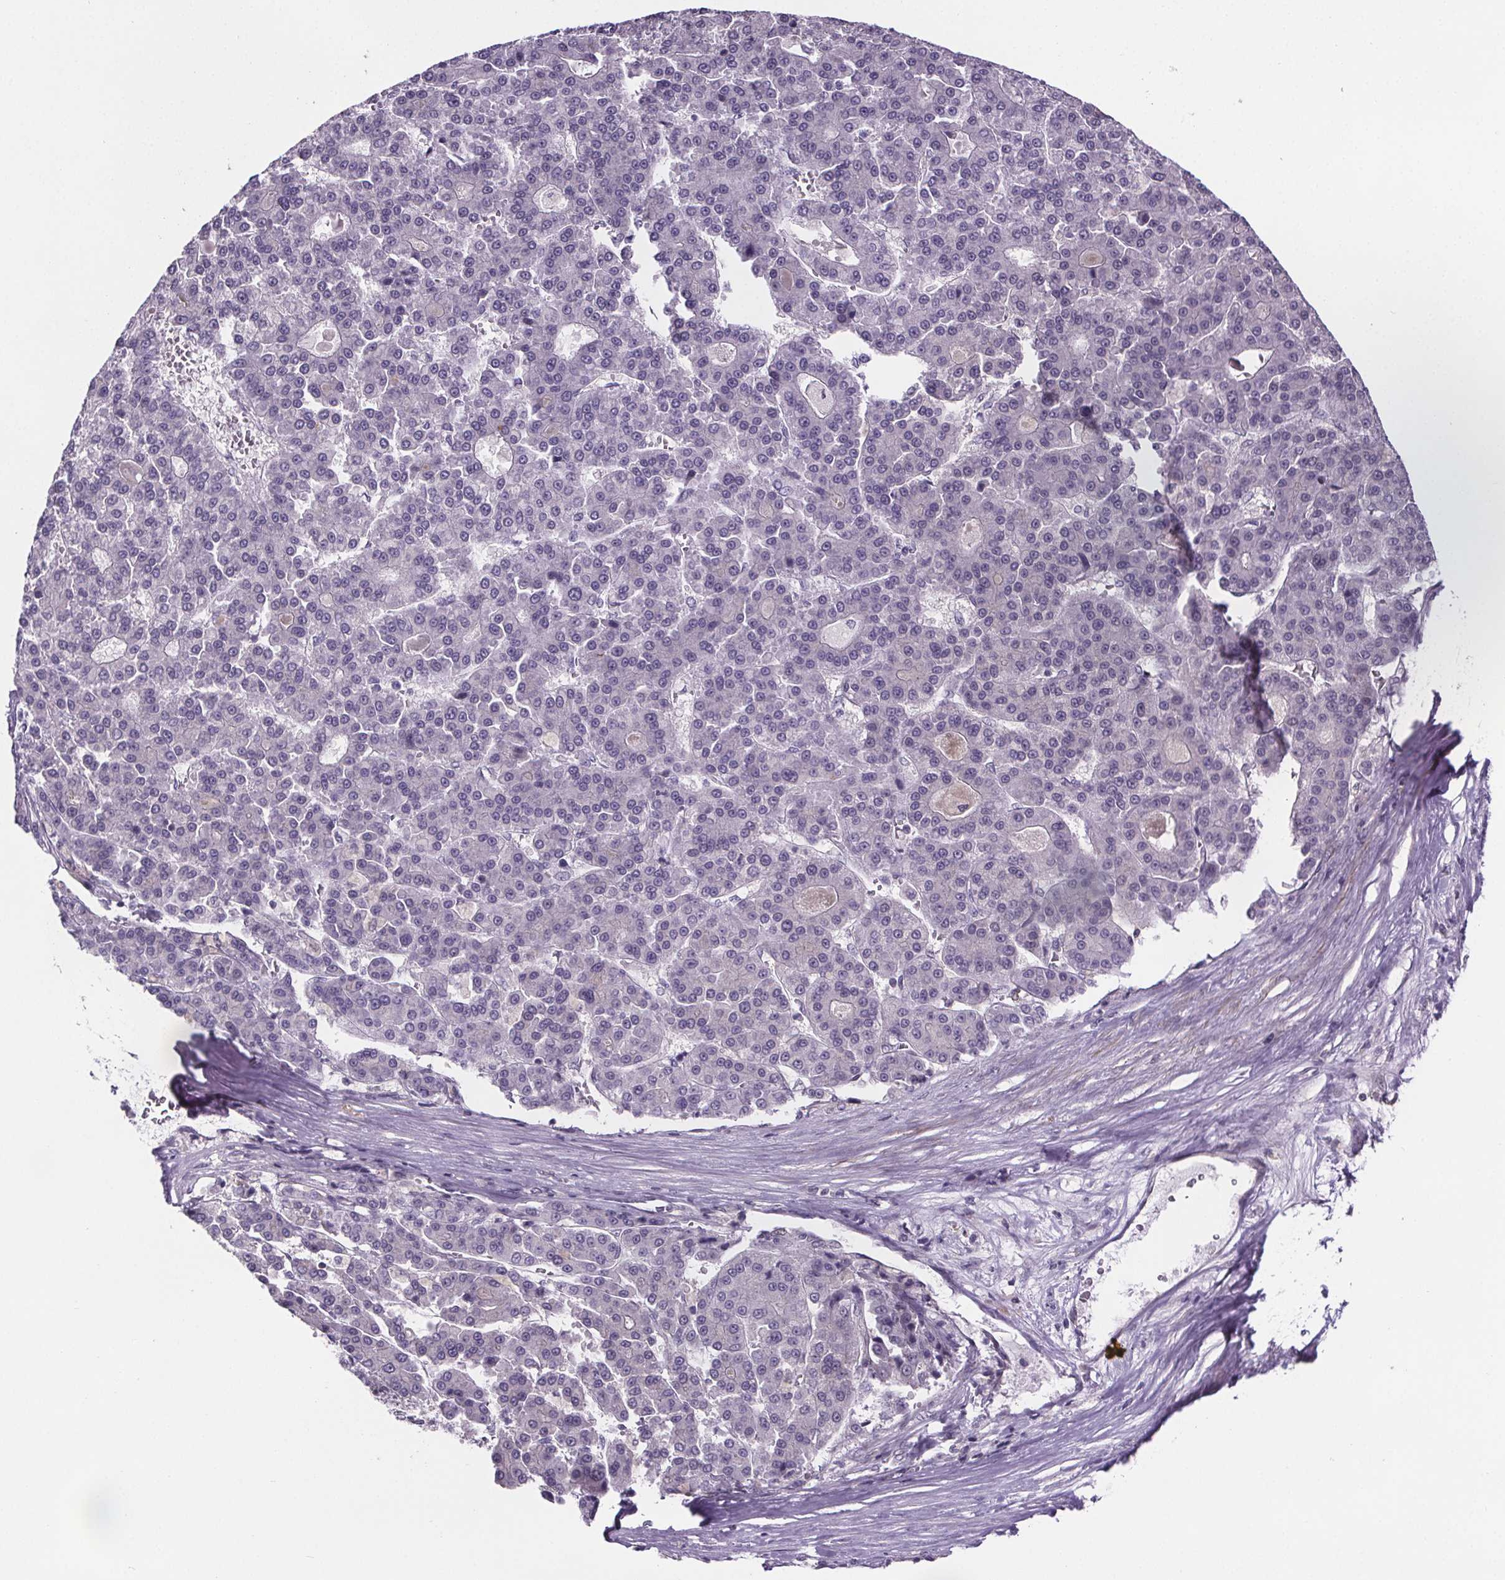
{"staining": {"intensity": "negative", "quantity": "none", "location": "none"}, "tissue": "liver cancer", "cell_type": "Tumor cells", "image_type": "cancer", "snomed": [{"axis": "morphology", "description": "Carcinoma, Hepatocellular, NOS"}, {"axis": "topography", "description": "Liver"}], "caption": "IHC image of human hepatocellular carcinoma (liver) stained for a protein (brown), which demonstrates no staining in tumor cells.", "gene": "TTC12", "patient": {"sex": "male", "age": 70}}